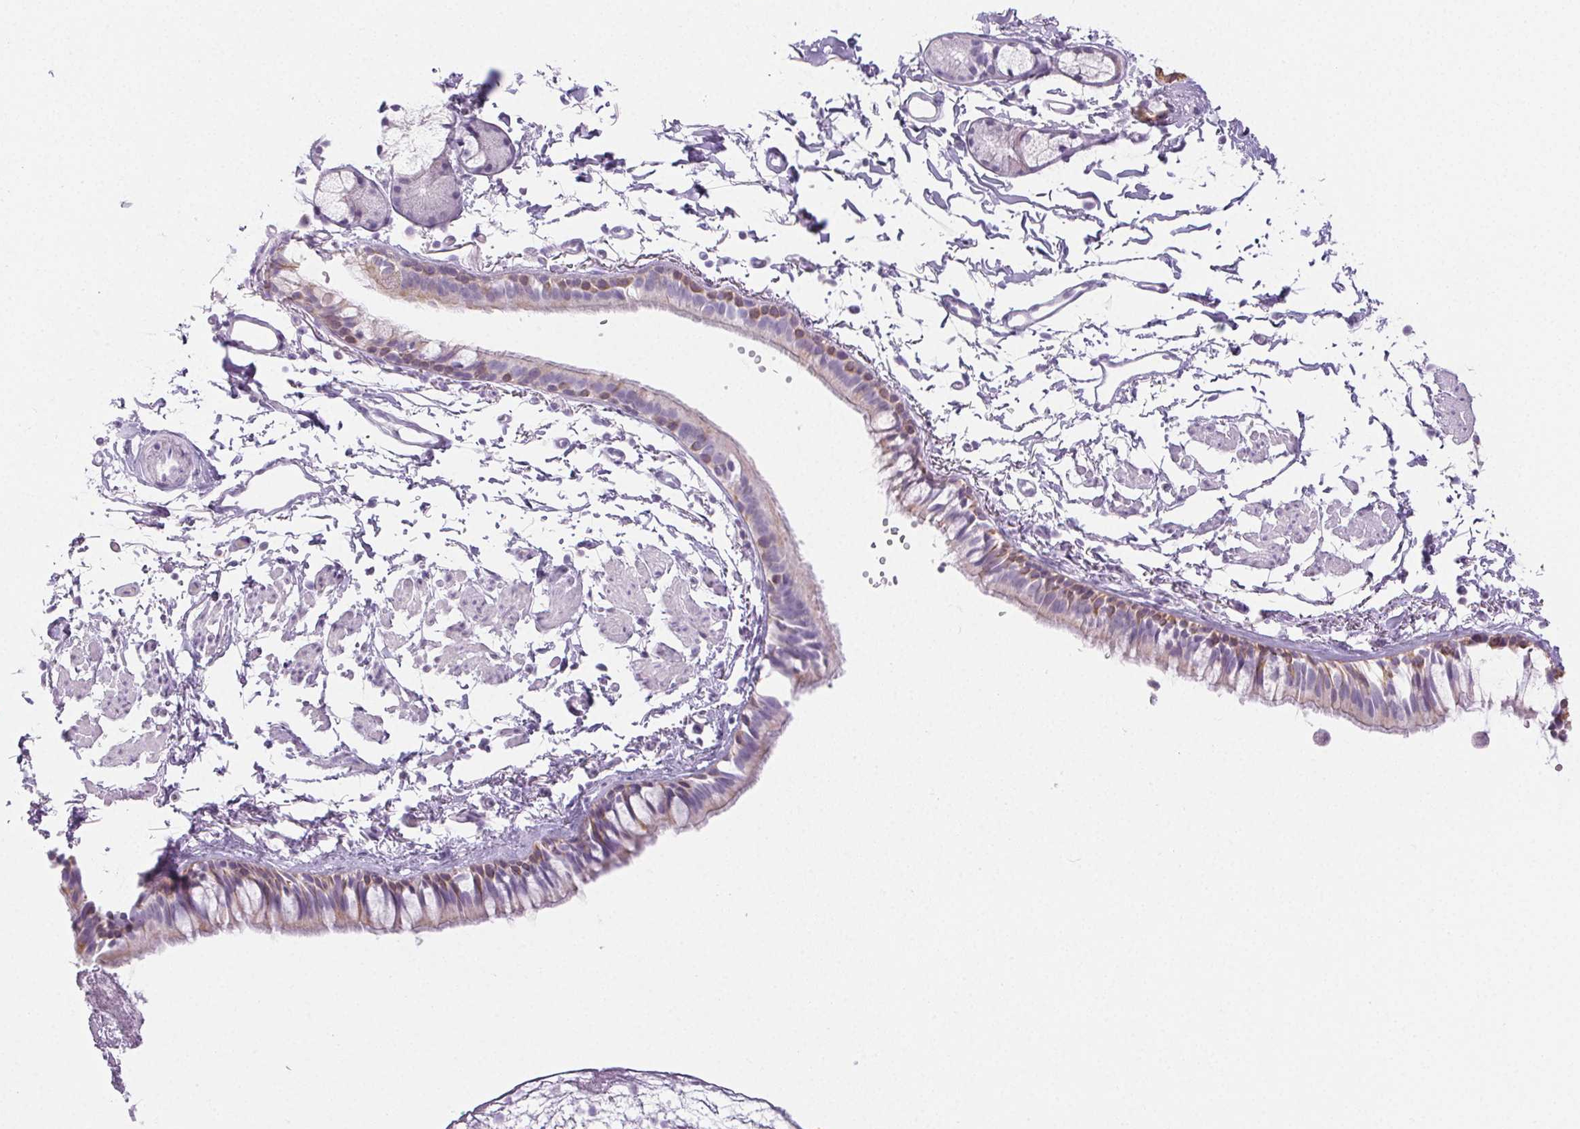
{"staining": {"intensity": "moderate", "quantity": "<25%", "location": "cytoplasmic/membranous"}, "tissue": "bronchus", "cell_type": "Respiratory epithelial cells", "image_type": "normal", "snomed": [{"axis": "morphology", "description": "Normal tissue, NOS"}, {"axis": "topography", "description": "Bronchus"}], "caption": "Immunohistochemical staining of benign bronchus displays <25% levels of moderate cytoplasmic/membranous protein staining in approximately <25% of respiratory epithelial cells.", "gene": "PI3", "patient": {"sex": "female", "age": 59}}